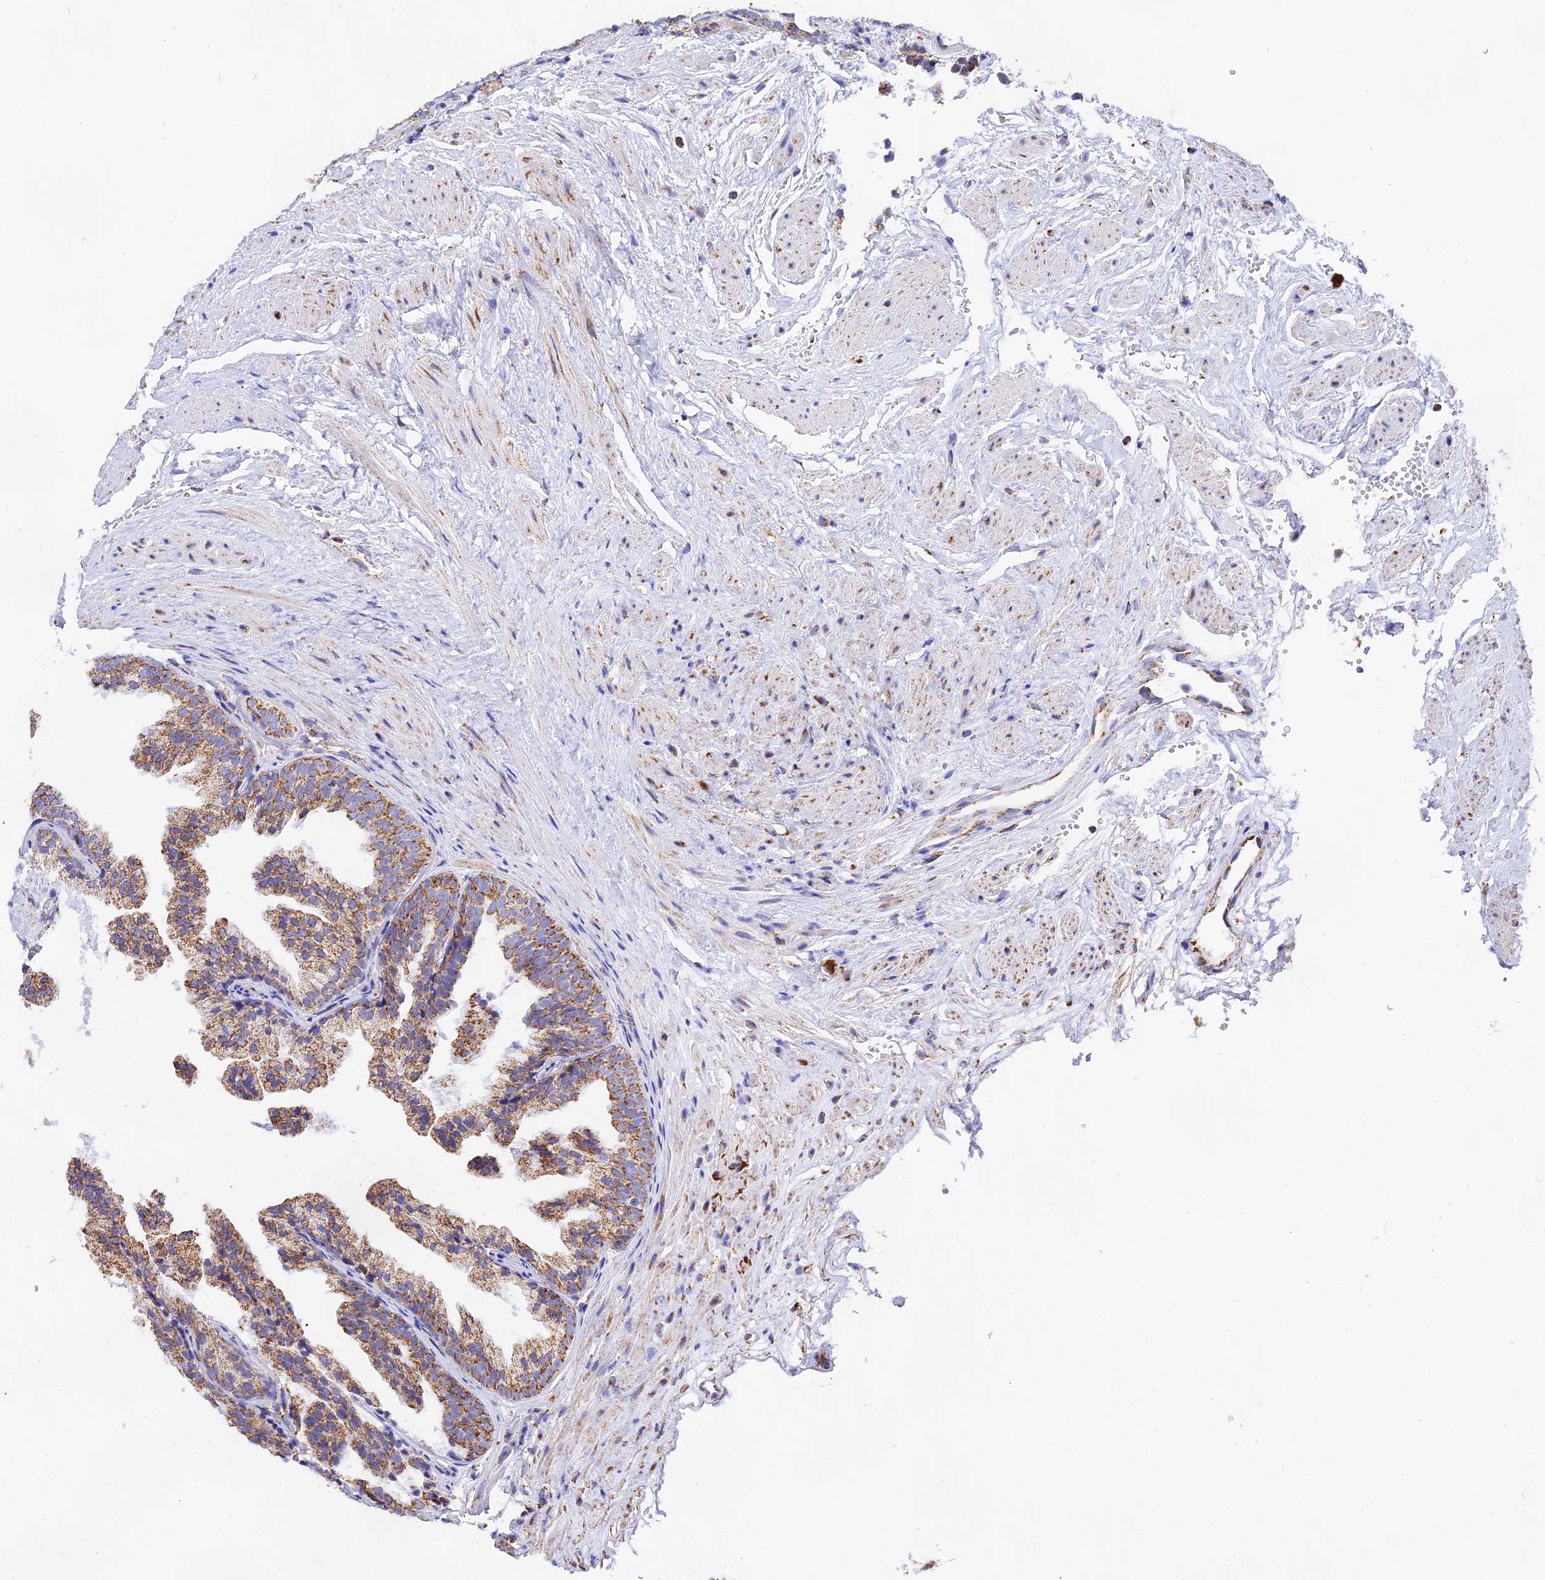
{"staining": {"intensity": "moderate", "quantity": ">75%", "location": "cytoplasmic/membranous"}, "tissue": "prostate", "cell_type": "Glandular cells", "image_type": "normal", "snomed": [{"axis": "morphology", "description": "Normal tissue, NOS"}, {"axis": "topography", "description": "Prostate"}], "caption": "This is a photomicrograph of immunohistochemistry (IHC) staining of normal prostate, which shows moderate expression in the cytoplasmic/membranous of glandular cells.", "gene": "ATP5PD", "patient": {"sex": "male", "age": 76}}